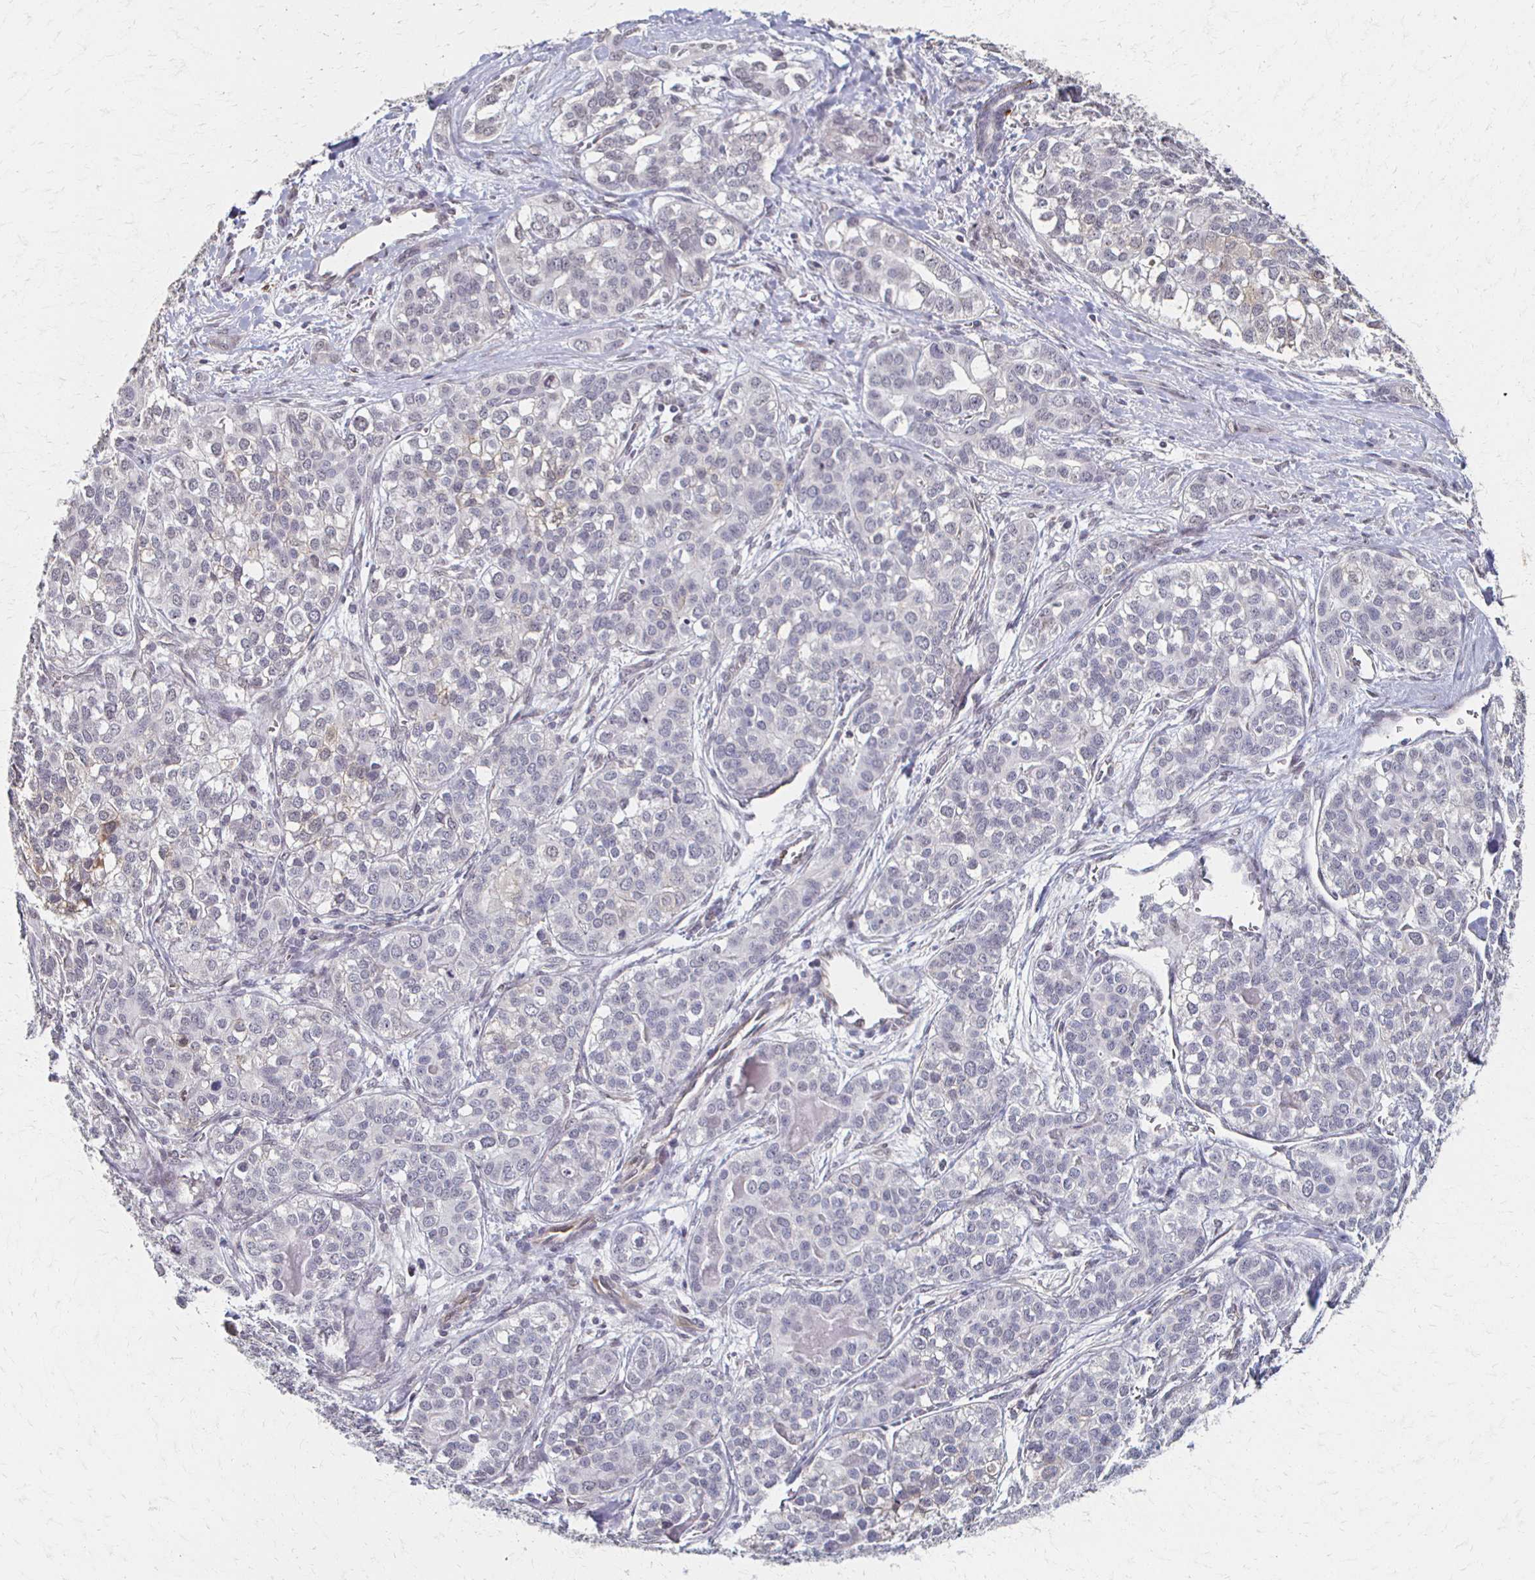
{"staining": {"intensity": "negative", "quantity": "none", "location": "none"}, "tissue": "liver cancer", "cell_type": "Tumor cells", "image_type": "cancer", "snomed": [{"axis": "morphology", "description": "Cholangiocarcinoma"}, {"axis": "topography", "description": "Liver"}], "caption": "This is a micrograph of immunohistochemistry staining of liver cancer, which shows no staining in tumor cells.", "gene": "DAB1", "patient": {"sex": "male", "age": 56}}